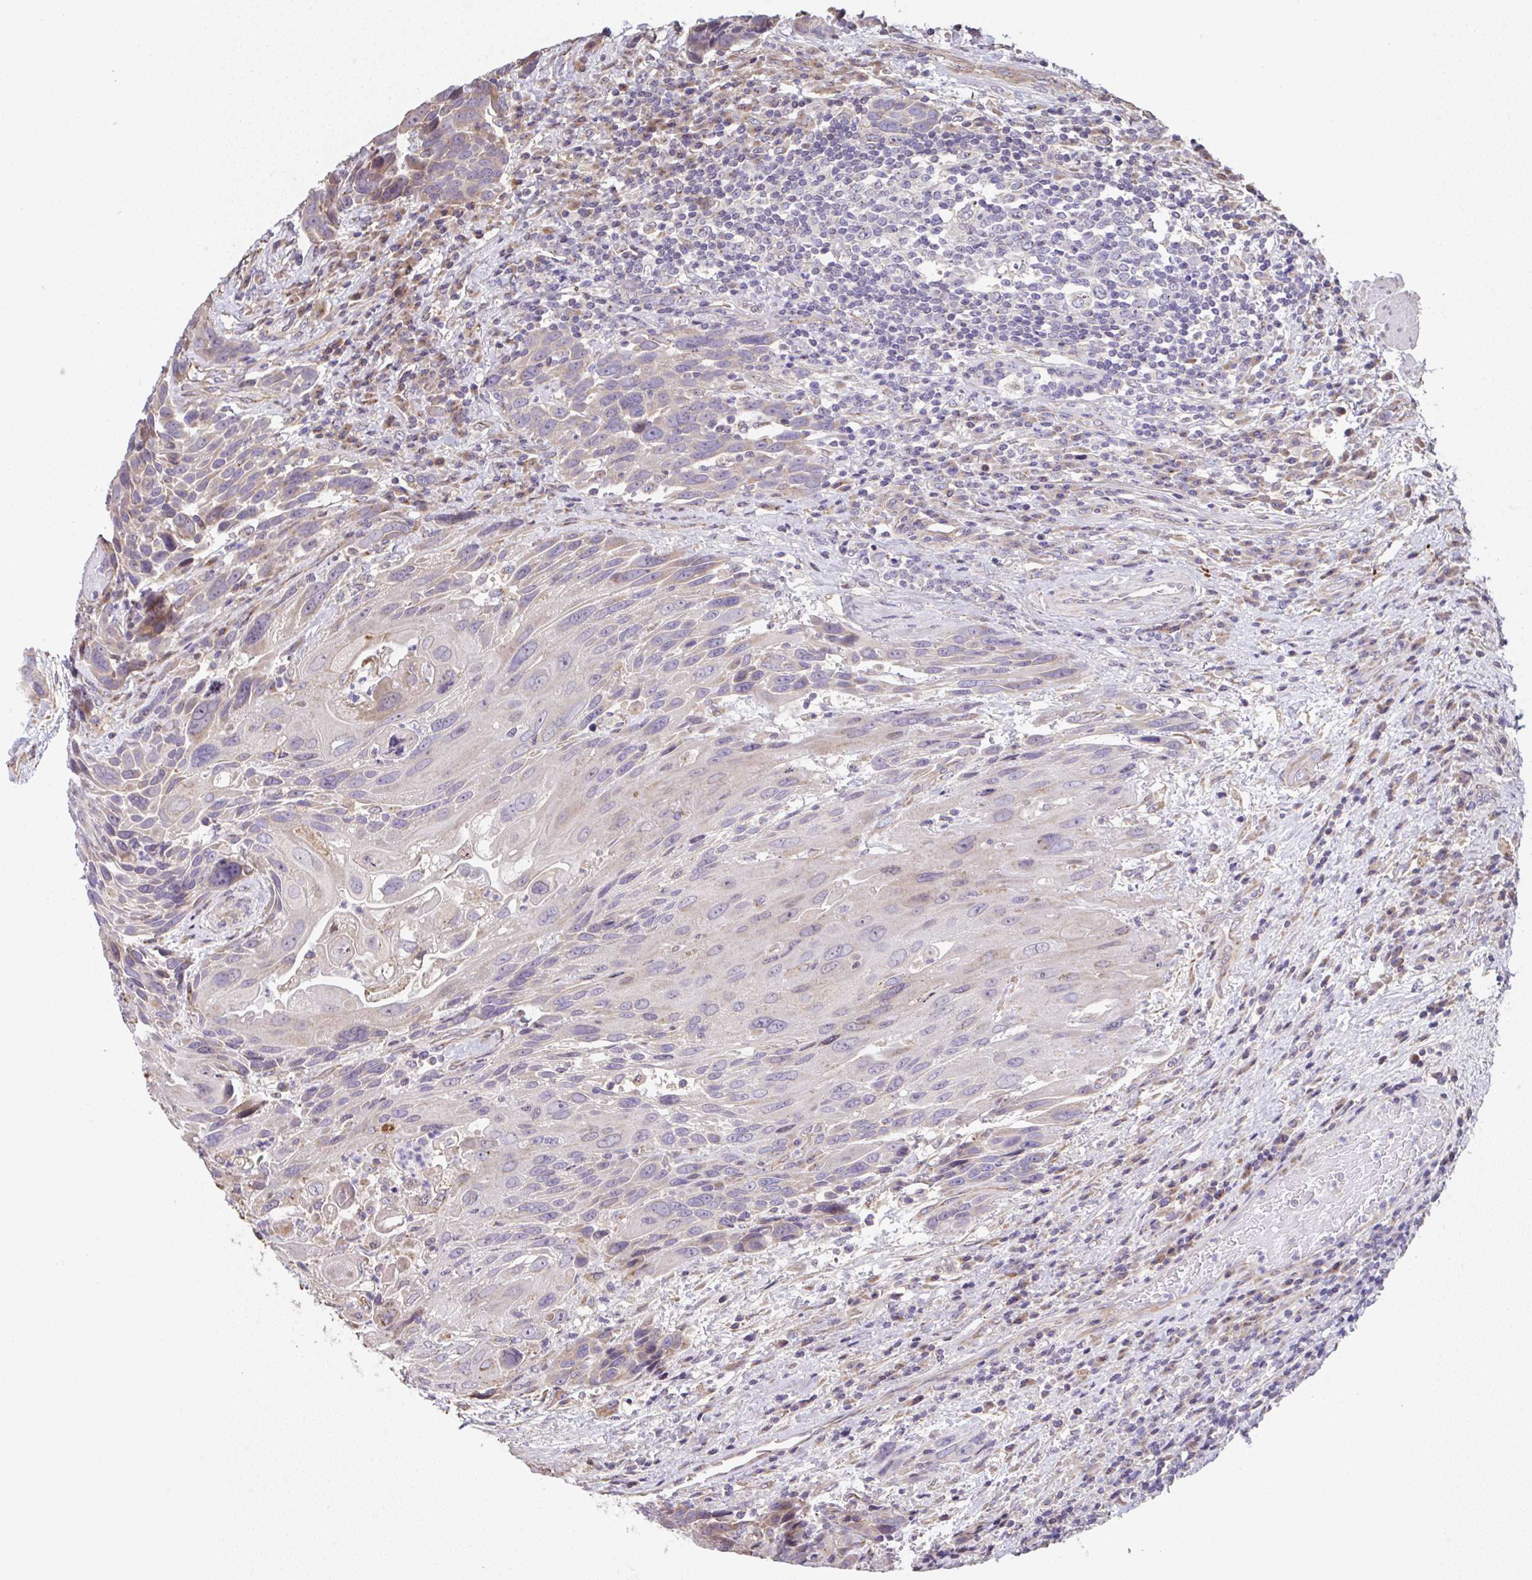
{"staining": {"intensity": "negative", "quantity": "none", "location": "none"}, "tissue": "urothelial cancer", "cell_type": "Tumor cells", "image_type": "cancer", "snomed": [{"axis": "morphology", "description": "Urothelial carcinoma, High grade"}, {"axis": "topography", "description": "Urinary bladder"}], "caption": "This is an IHC photomicrograph of urothelial cancer. There is no positivity in tumor cells.", "gene": "RUNDC3B", "patient": {"sex": "female", "age": 70}}